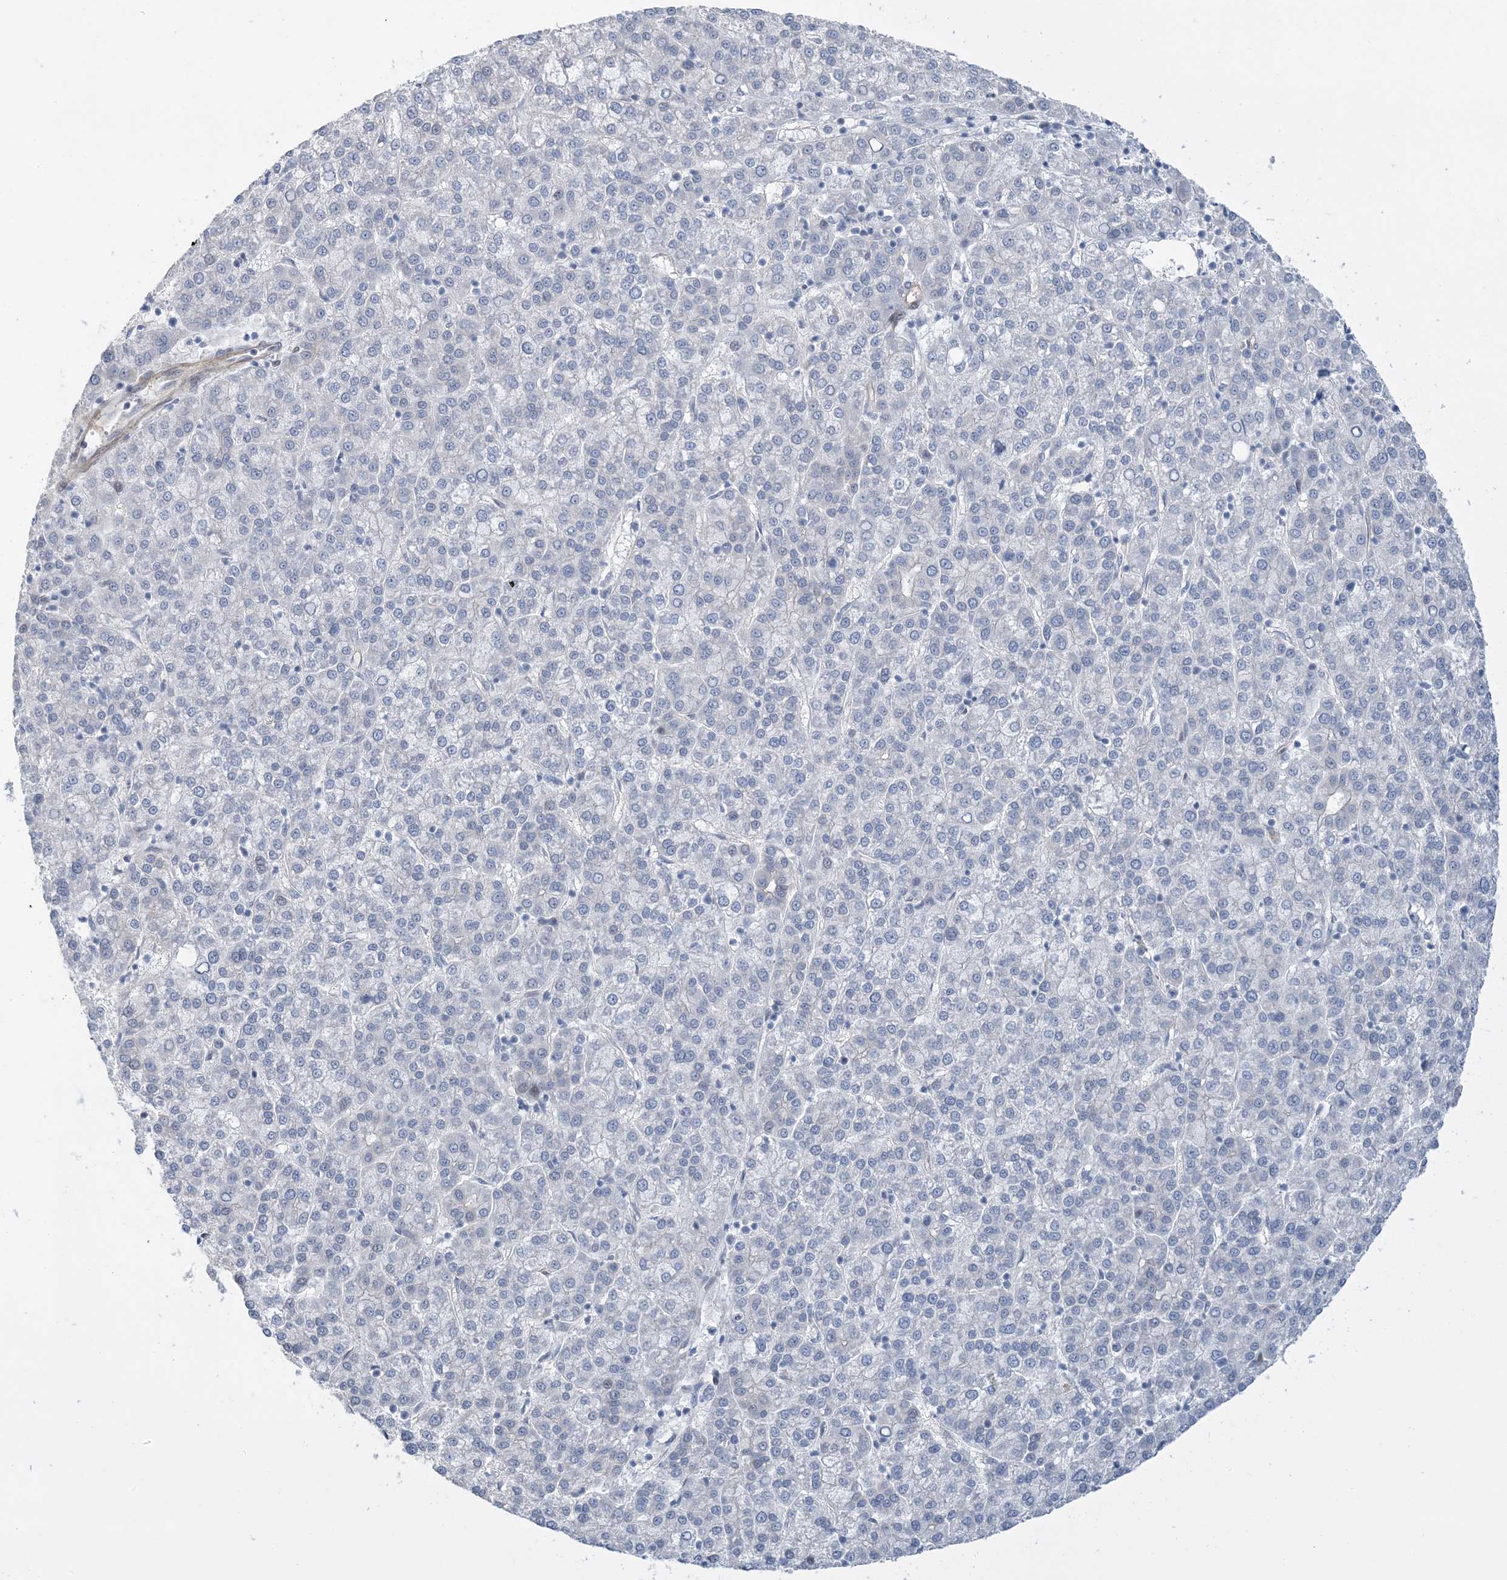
{"staining": {"intensity": "negative", "quantity": "none", "location": "none"}, "tissue": "liver cancer", "cell_type": "Tumor cells", "image_type": "cancer", "snomed": [{"axis": "morphology", "description": "Carcinoma, Hepatocellular, NOS"}, {"axis": "topography", "description": "Liver"}], "caption": "Tumor cells show no significant protein staining in hepatocellular carcinoma (liver). Brightfield microscopy of immunohistochemistry stained with DAB (3,3'-diaminobenzidine) (brown) and hematoxylin (blue), captured at high magnification.", "gene": "IL36B", "patient": {"sex": "female", "age": 58}}